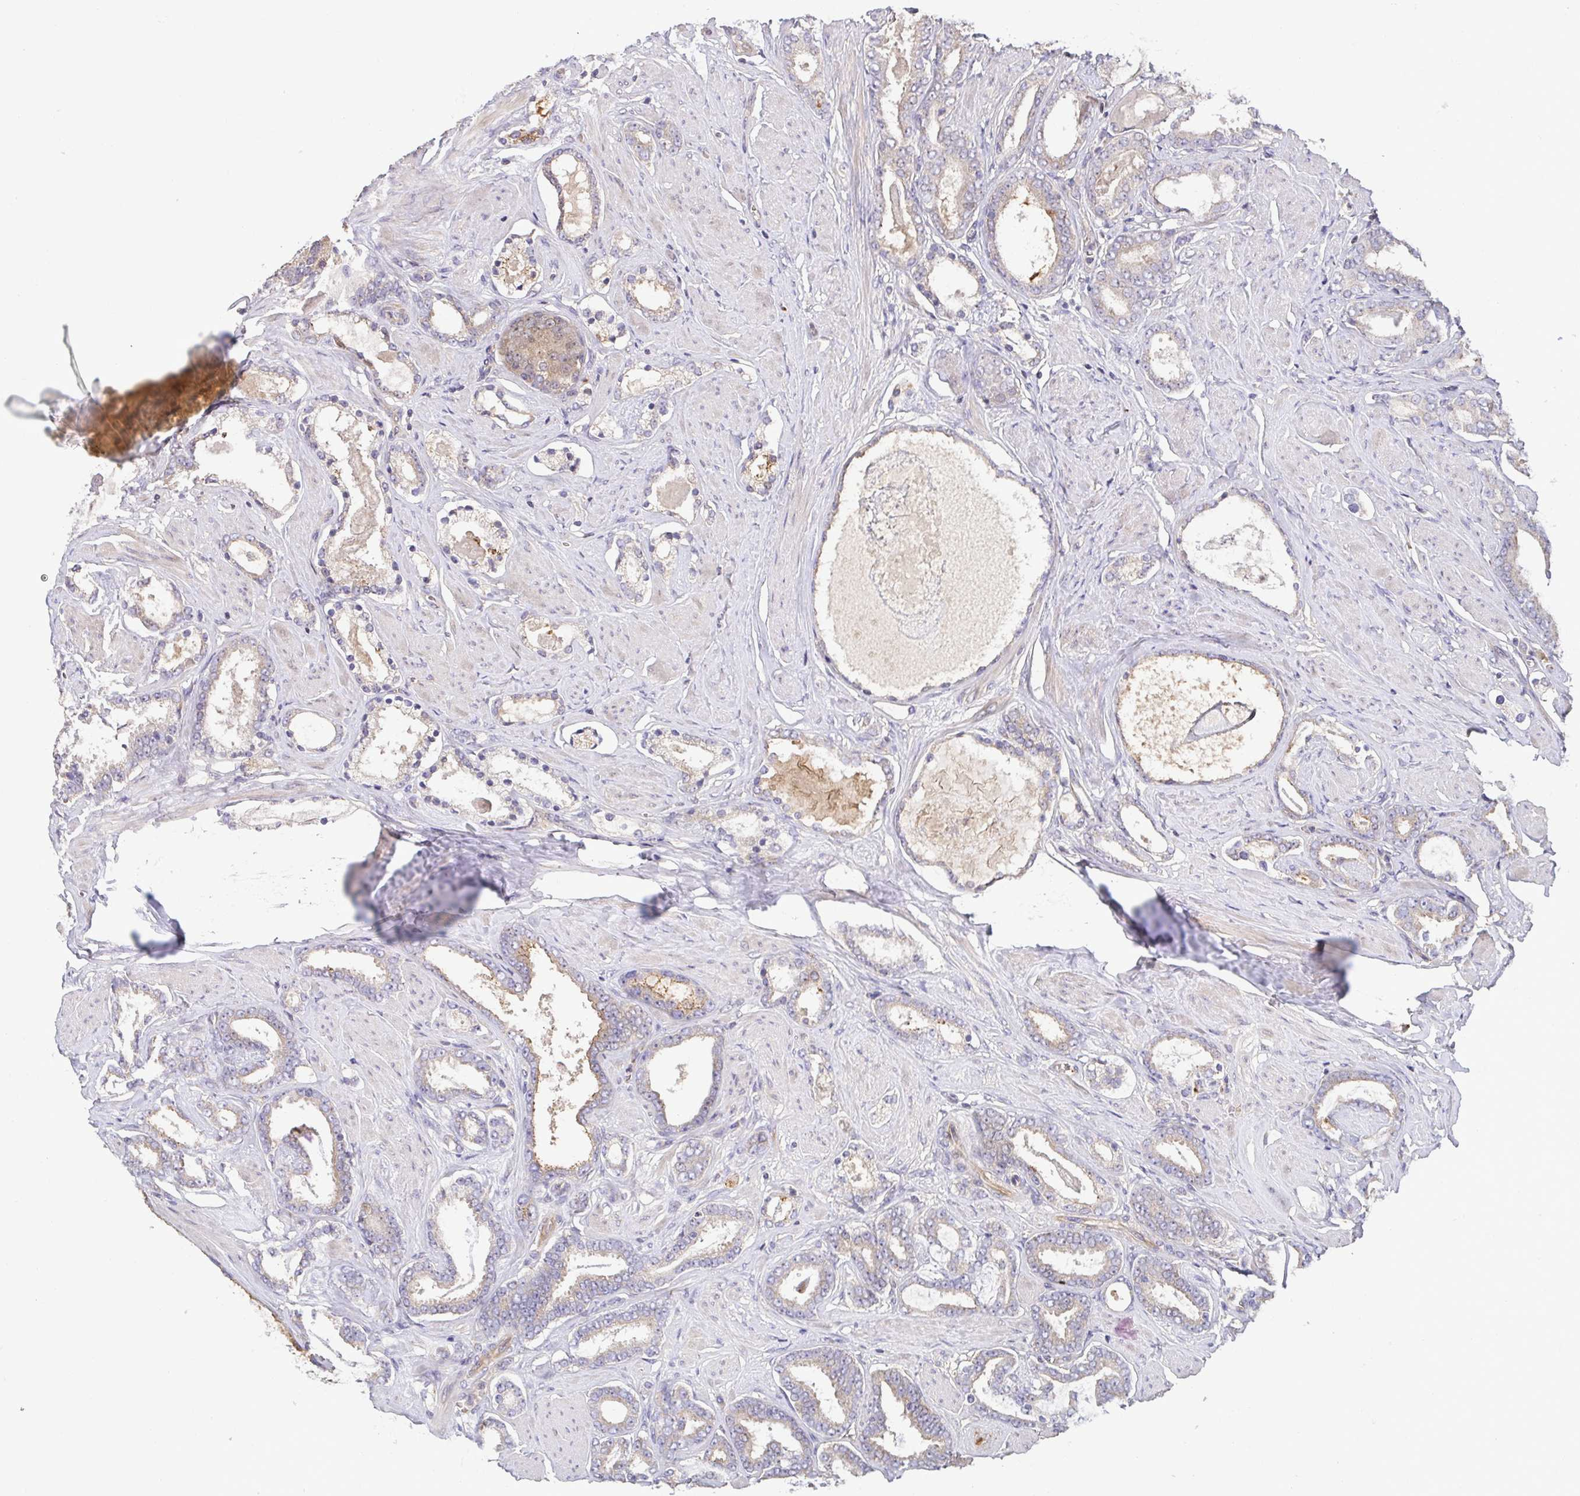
{"staining": {"intensity": "weak", "quantity": "25%-75%", "location": "cytoplasmic/membranous"}, "tissue": "prostate cancer", "cell_type": "Tumor cells", "image_type": "cancer", "snomed": [{"axis": "morphology", "description": "Adenocarcinoma, High grade"}, {"axis": "topography", "description": "Prostate"}], "caption": "Prostate adenocarcinoma (high-grade) stained with a protein marker displays weak staining in tumor cells.", "gene": "OSBPL7", "patient": {"sex": "male", "age": 63}}